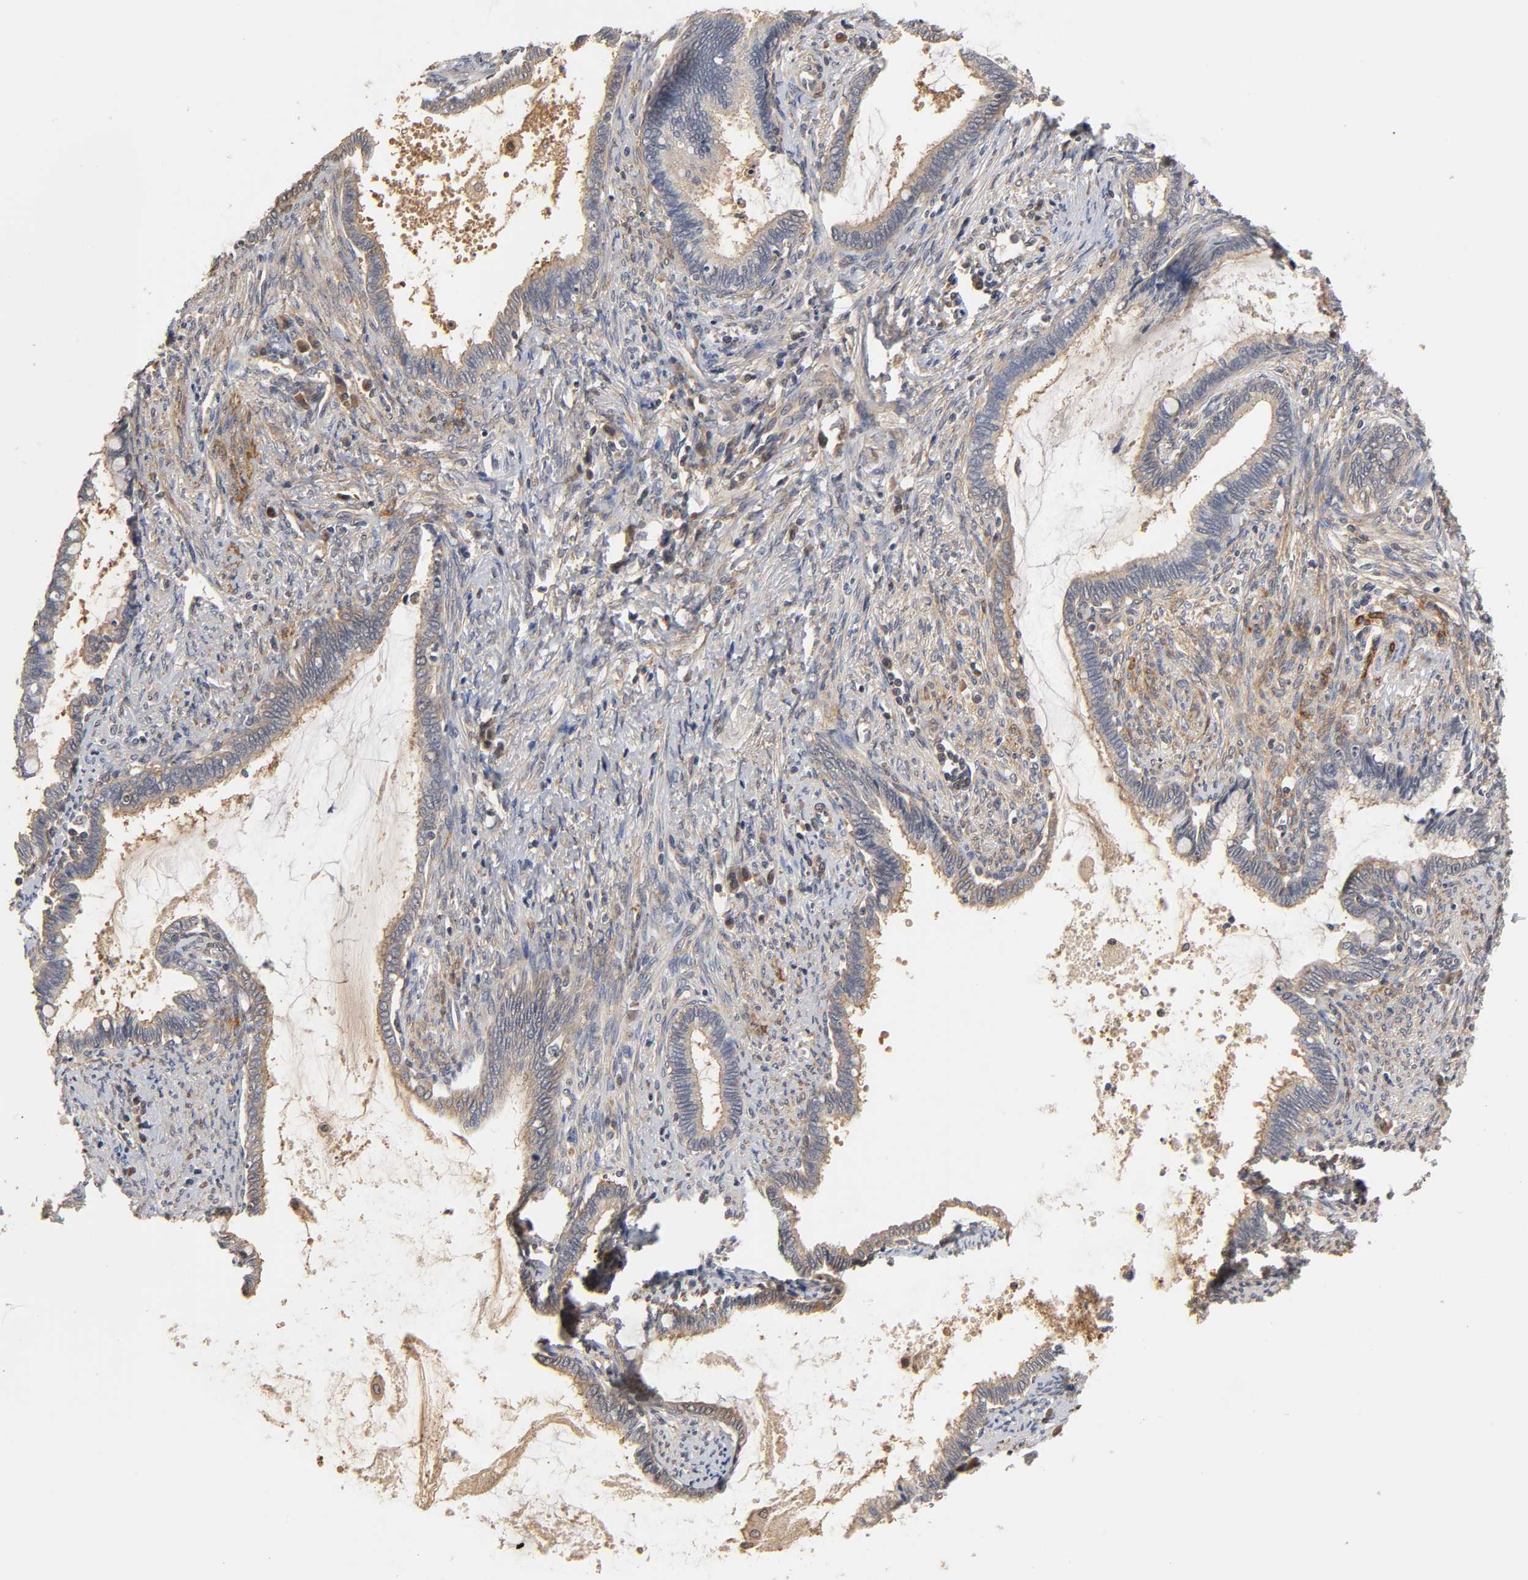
{"staining": {"intensity": "weak", "quantity": "<25%", "location": "cytoplasmic/membranous"}, "tissue": "cervical cancer", "cell_type": "Tumor cells", "image_type": "cancer", "snomed": [{"axis": "morphology", "description": "Adenocarcinoma, NOS"}, {"axis": "topography", "description": "Cervix"}], "caption": "Tumor cells are negative for protein expression in human cervical cancer.", "gene": "PDE5A", "patient": {"sex": "female", "age": 44}}